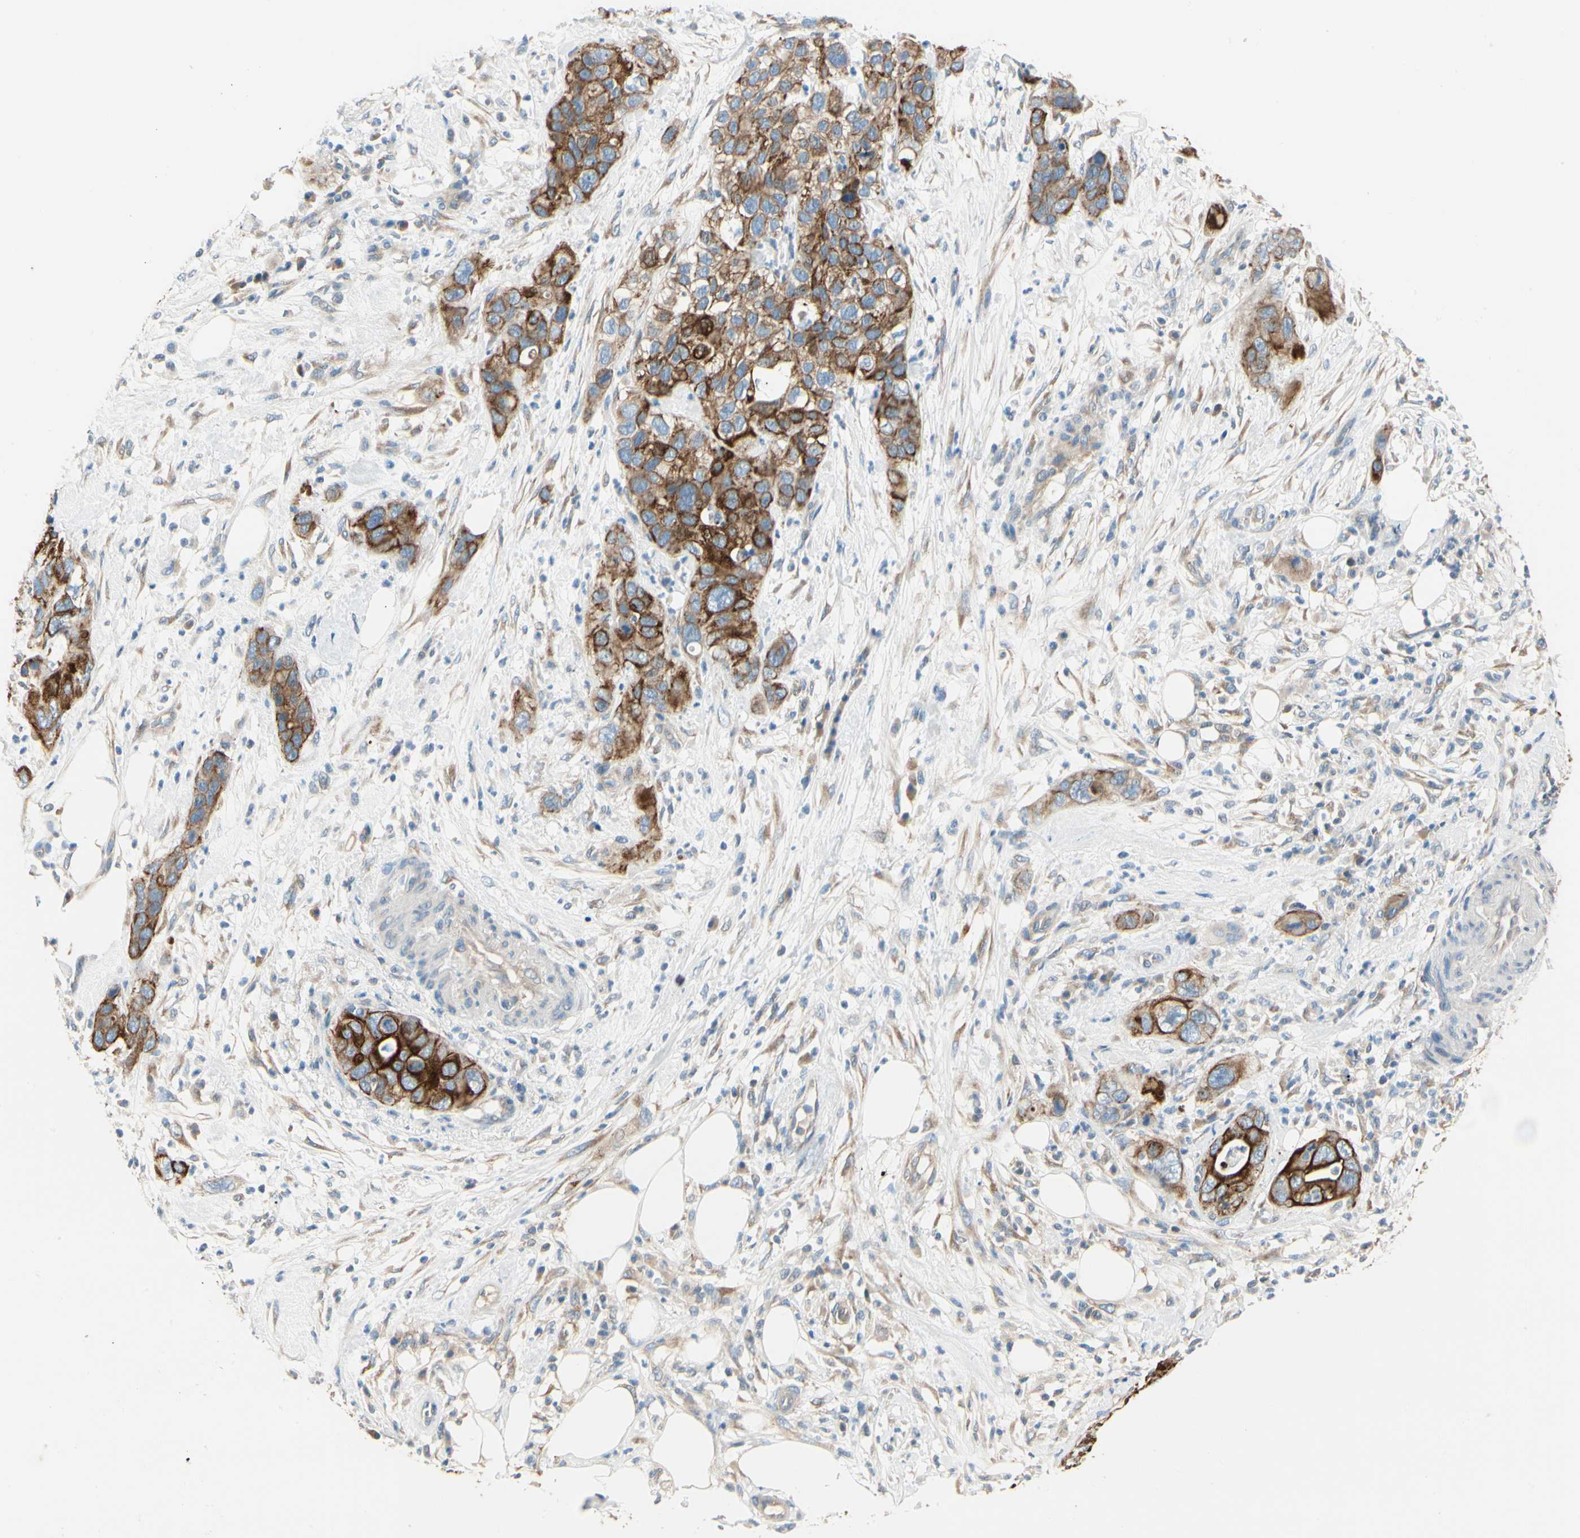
{"staining": {"intensity": "strong", "quantity": ">75%", "location": "cytoplasmic/membranous"}, "tissue": "pancreatic cancer", "cell_type": "Tumor cells", "image_type": "cancer", "snomed": [{"axis": "morphology", "description": "Adenocarcinoma, NOS"}, {"axis": "topography", "description": "Pancreas"}], "caption": "Protein staining demonstrates strong cytoplasmic/membranous positivity in approximately >75% of tumor cells in pancreatic adenocarcinoma. The protein is stained brown, and the nuclei are stained in blue (DAB (3,3'-diaminobenzidine) IHC with brightfield microscopy, high magnification).", "gene": "DUSP12", "patient": {"sex": "female", "age": 71}}